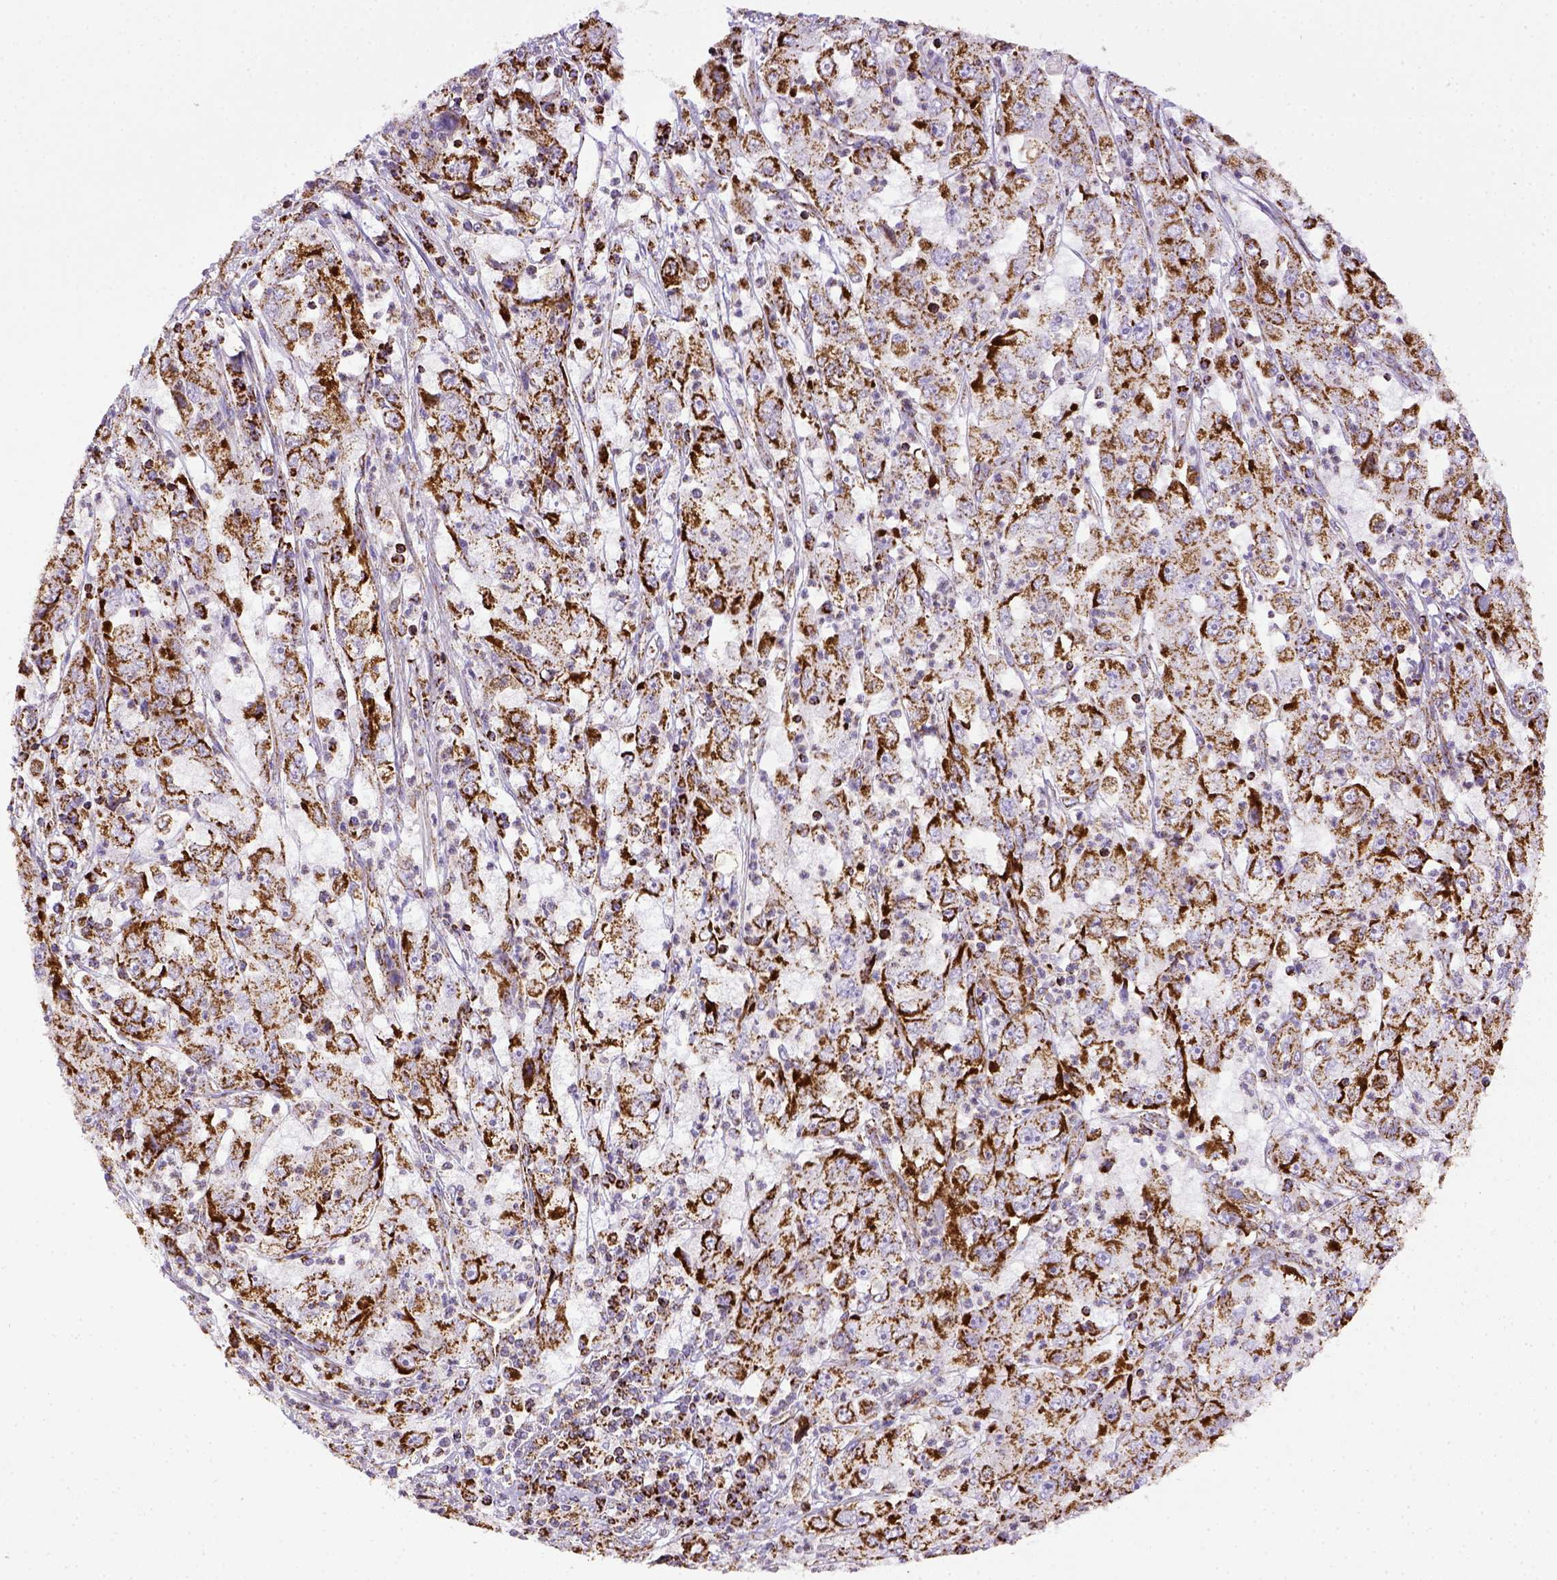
{"staining": {"intensity": "strong", "quantity": ">75%", "location": "cytoplasmic/membranous"}, "tissue": "cervical cancer", "cell_type": "Tumor cells", "image_type": "cancer", "snomed": [{"axis": "morphology", "description": "Squamous cell carcinoma, NOS"}, {"axis": "topography", "description": "Cervix"}], "caption": "Squamous cell carcinoma (cervical) stained with a protein marker reveals strong staining in tumor cells.", "gene": "MT-CO1", "patient": {"sex": "female", "age": 36}}